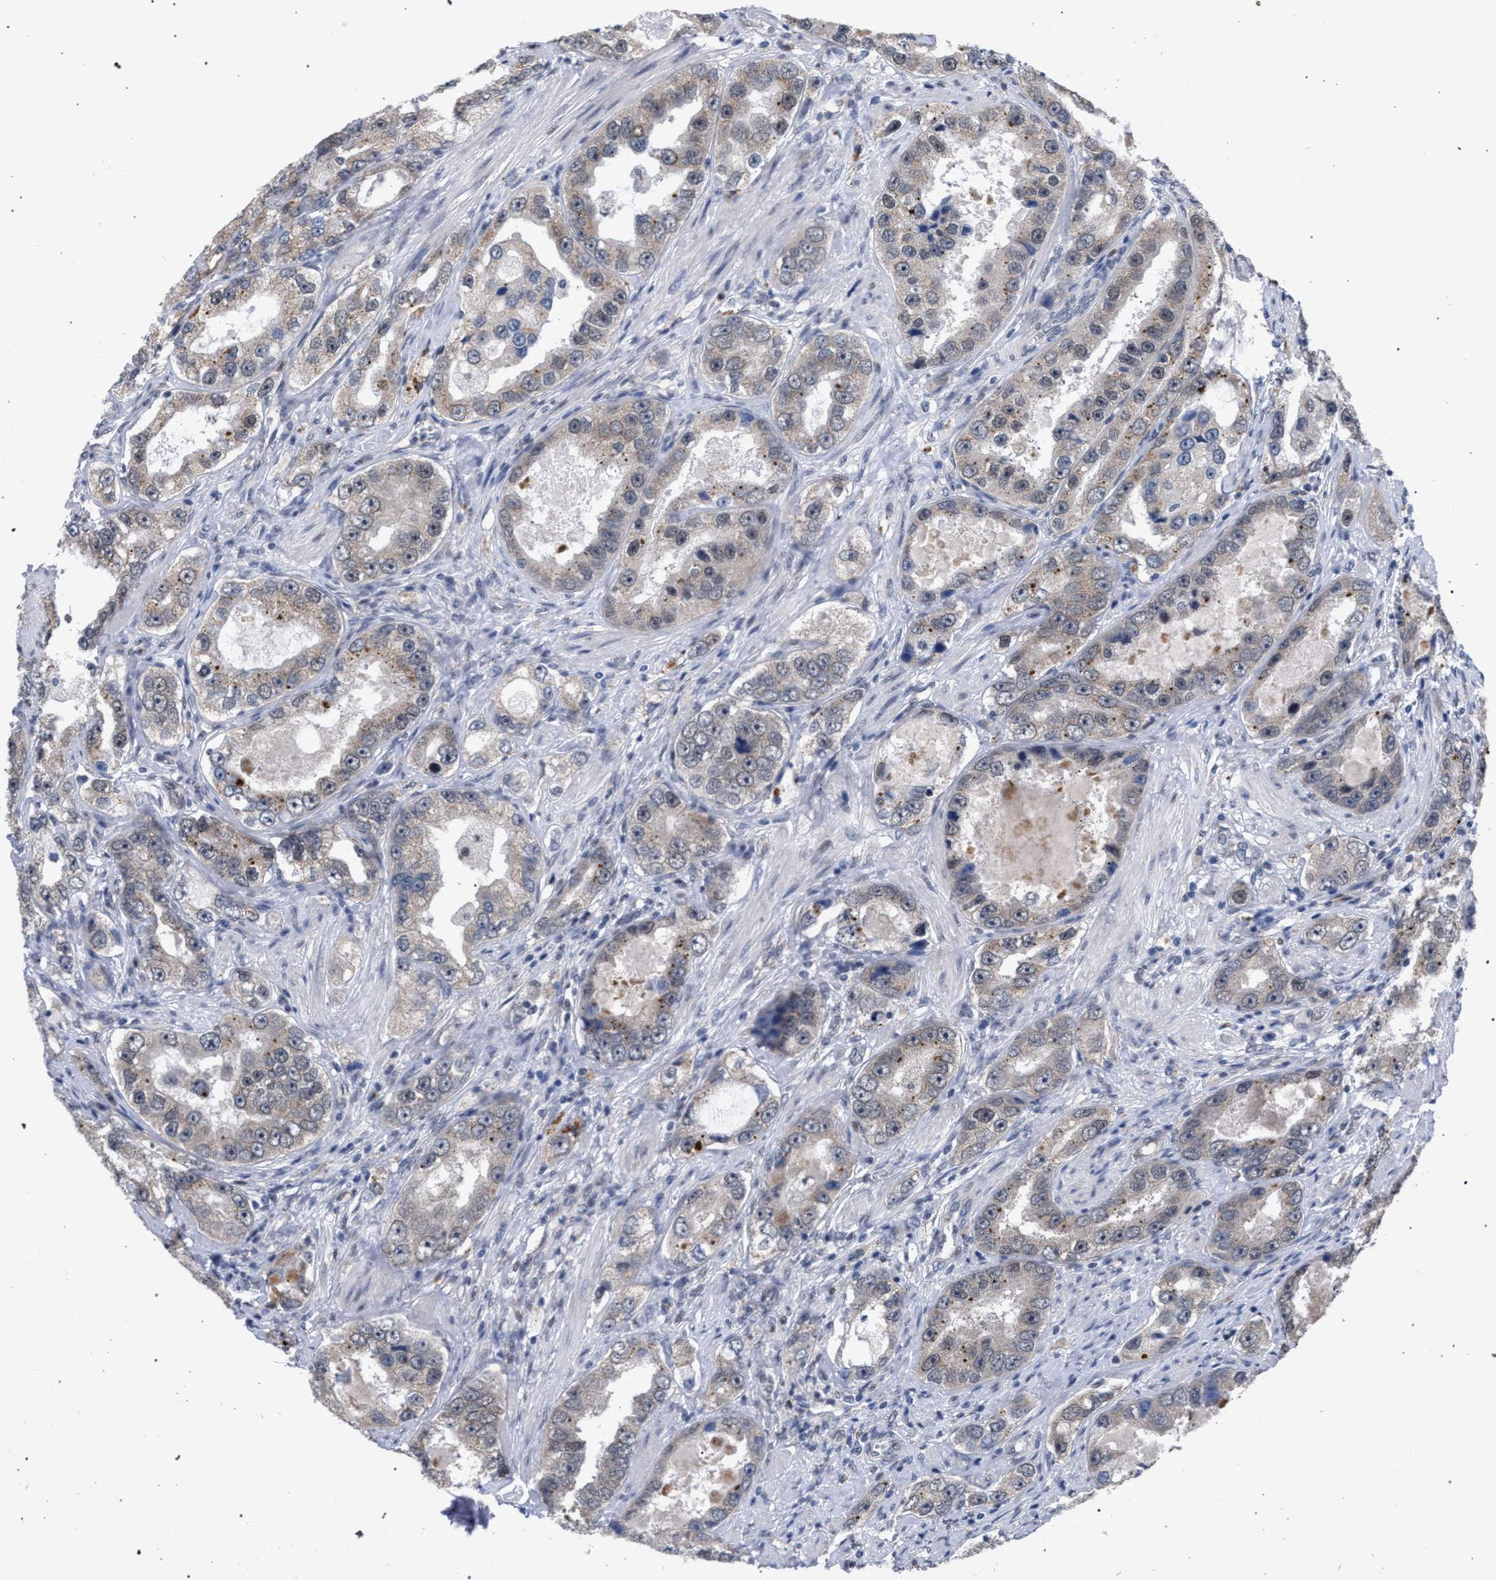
{"staining": {"intensity": "weak", "quantity": "25%-75%", "location": "cytoplasmic/membranous"}, "tissue": "prostate cancer", "cell_type": "Tumor cells", "image_type": "cancer", "snomed": [{"axis": "morphology", "description": "Adenocarcinoma, High grade"}, {"axis": "topography", "description": "Prostate"}], "caption": "The image shows immunohistochemical staining of high-grade adenocarcinoma (prostate). There is weak cytoplasmic/membranous staining is appreciated in approximately 25%-75% of tumor cells.", "gene": "GOLGA2", "patient": {"sex": "male", "age": 63}}